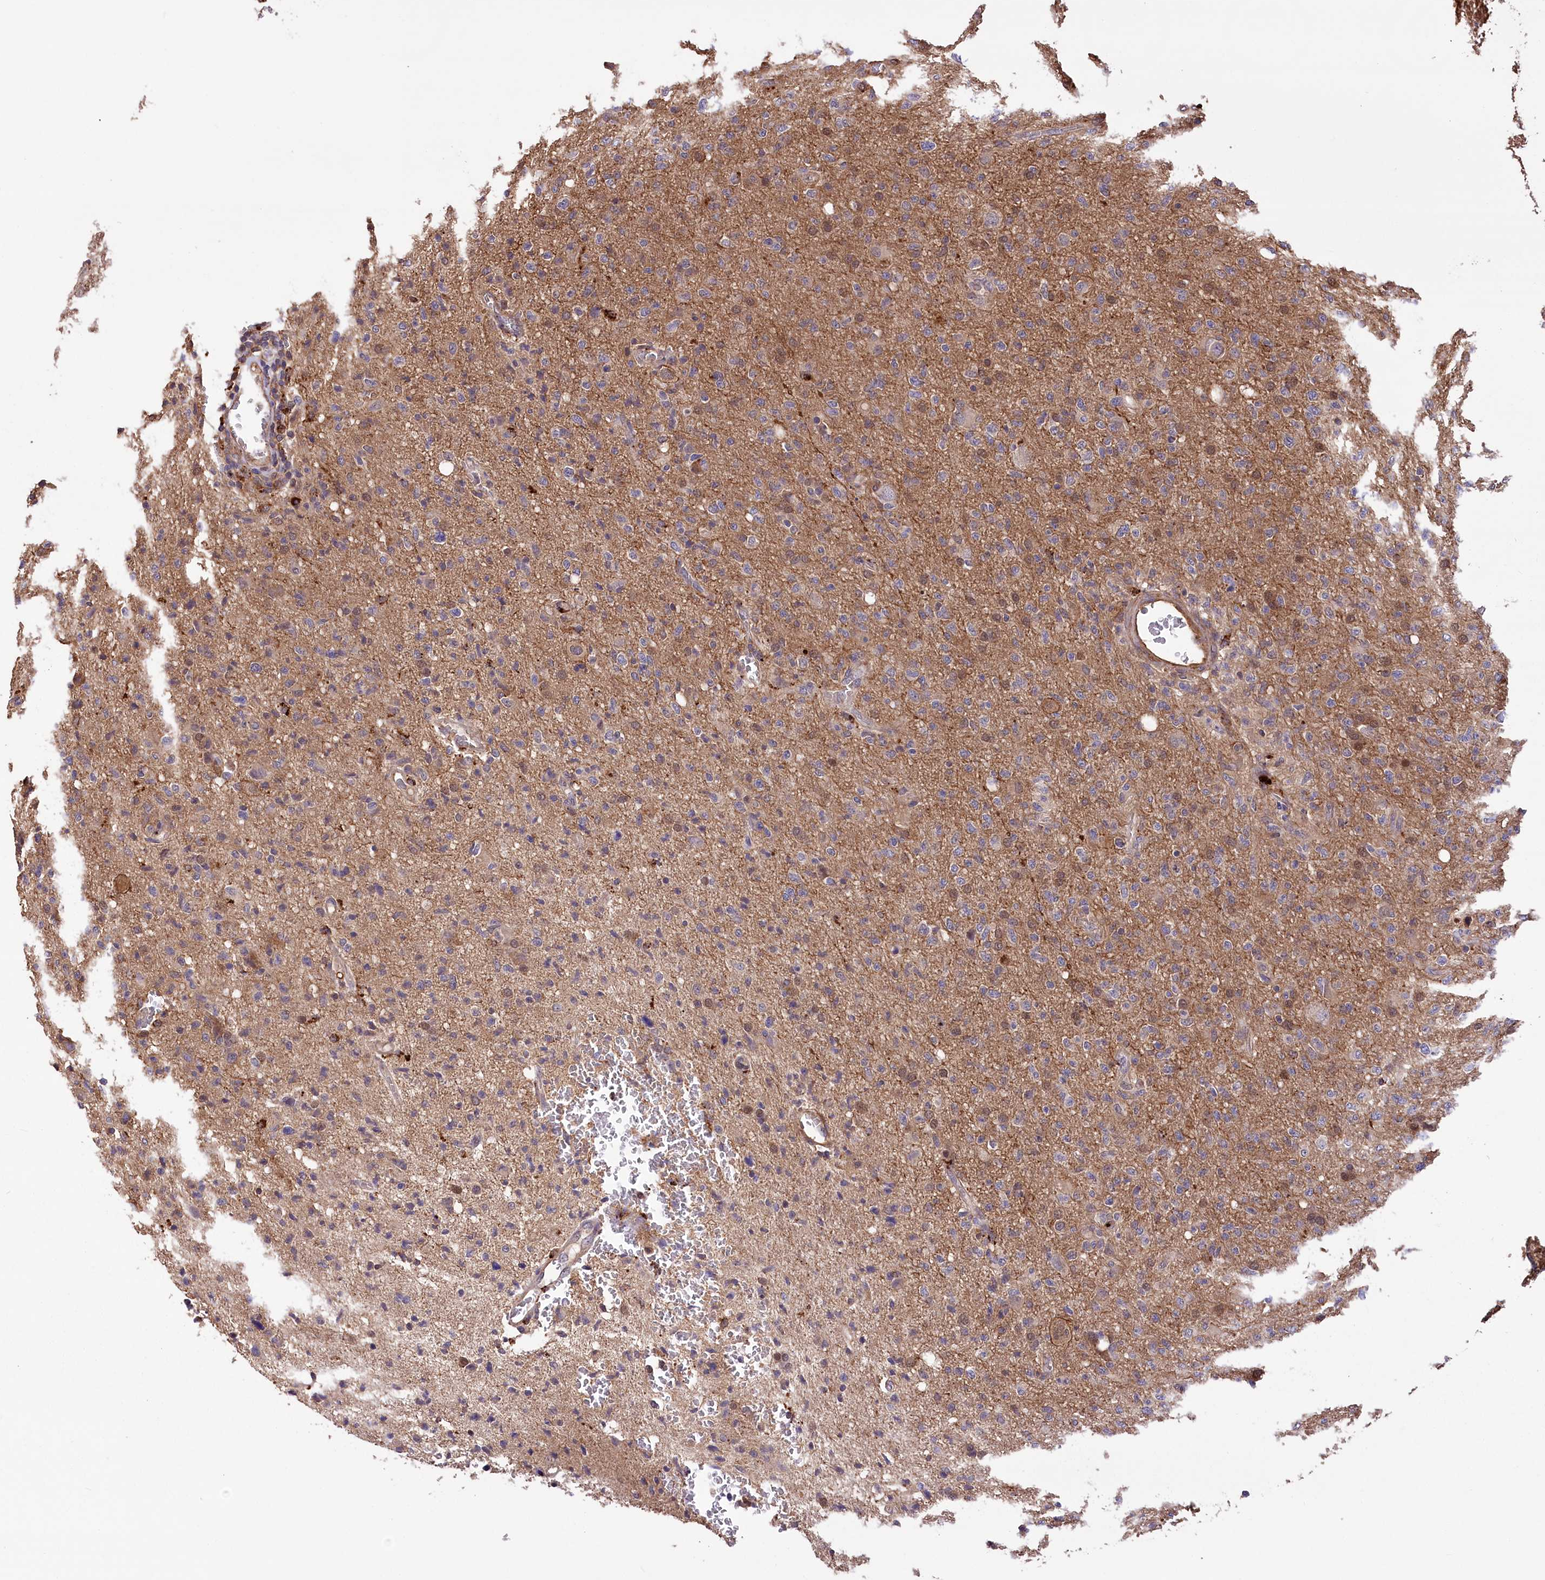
{"staining": {"intensity": "negative", "quantity": "none", "location": "none"}, "tissue": "glioma", "cell_type": "Tumor cells", "image_type": "cancer", "snomed": [{"axis": "morphology", "description": "Glioma, malignant, High grade"}, {"axis": "topography", "description": "Brain"}], "caption": "Immunohistochemistry (IHC) photomicrograph of glioma stained for a protein (brown), which shows no positivity in tumor cells.", "gene": "DPP3", "patient": {"sex": "female", "age": 57}}